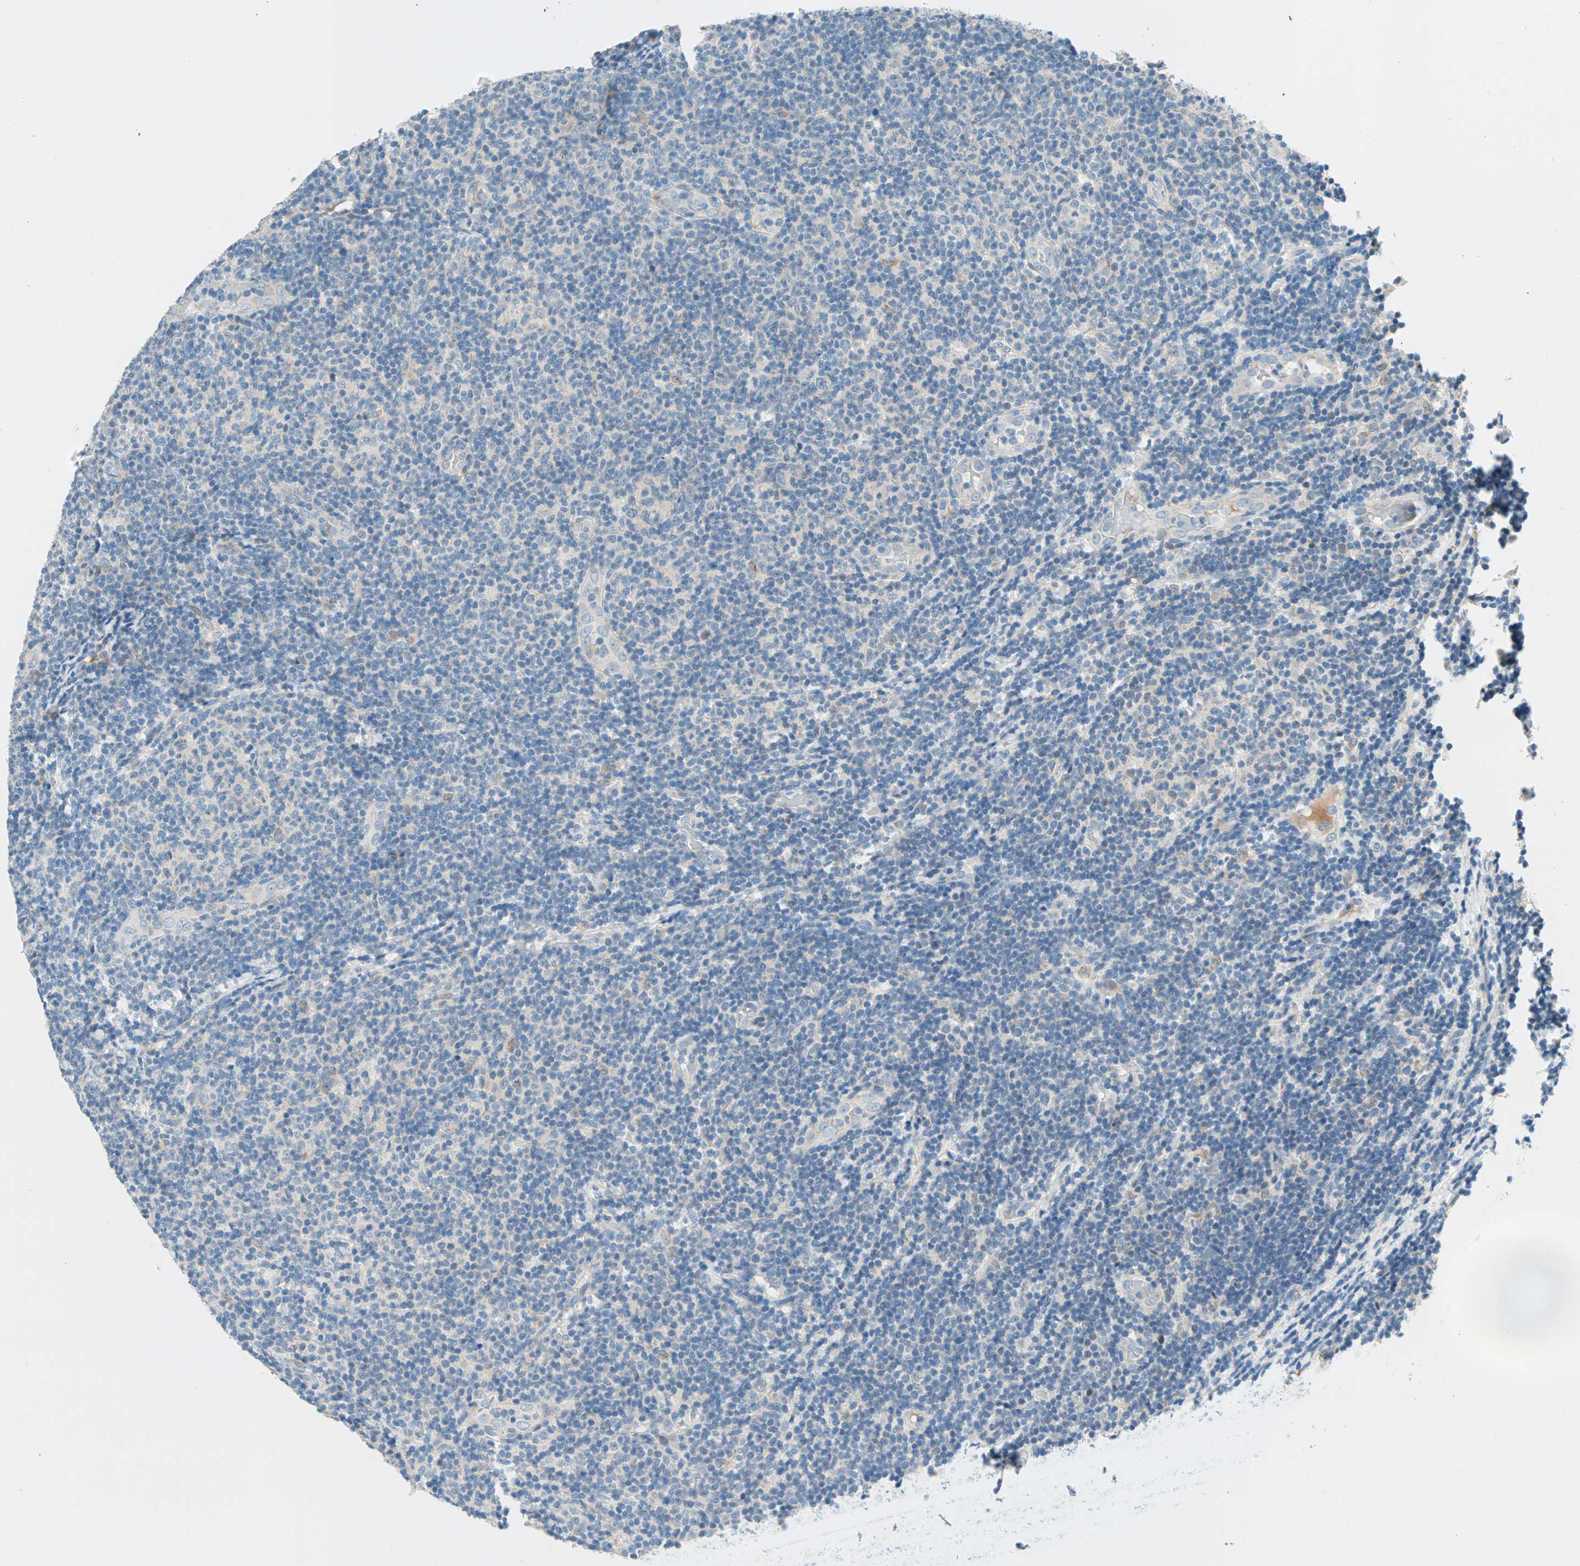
{"staining": {"intensity": "negative", "quantity": "none", "location": "none"}, "tissue": "lymphoma", "cell_type": "Tumor cells", "image_type": "cancer", "snomed": [{"axis": "morphology", "description": "Malignant lymphoma, non-Hodgkin's type, Low grade"}, {"axis": "topography", "description": "Lymph node"}], "caption": "DAB immunohistochemical staining of human lymphoma displays no significant staining in tumor cells.", "gene": "TMEM163", "patient": {"sex": "male", "age": 83}}